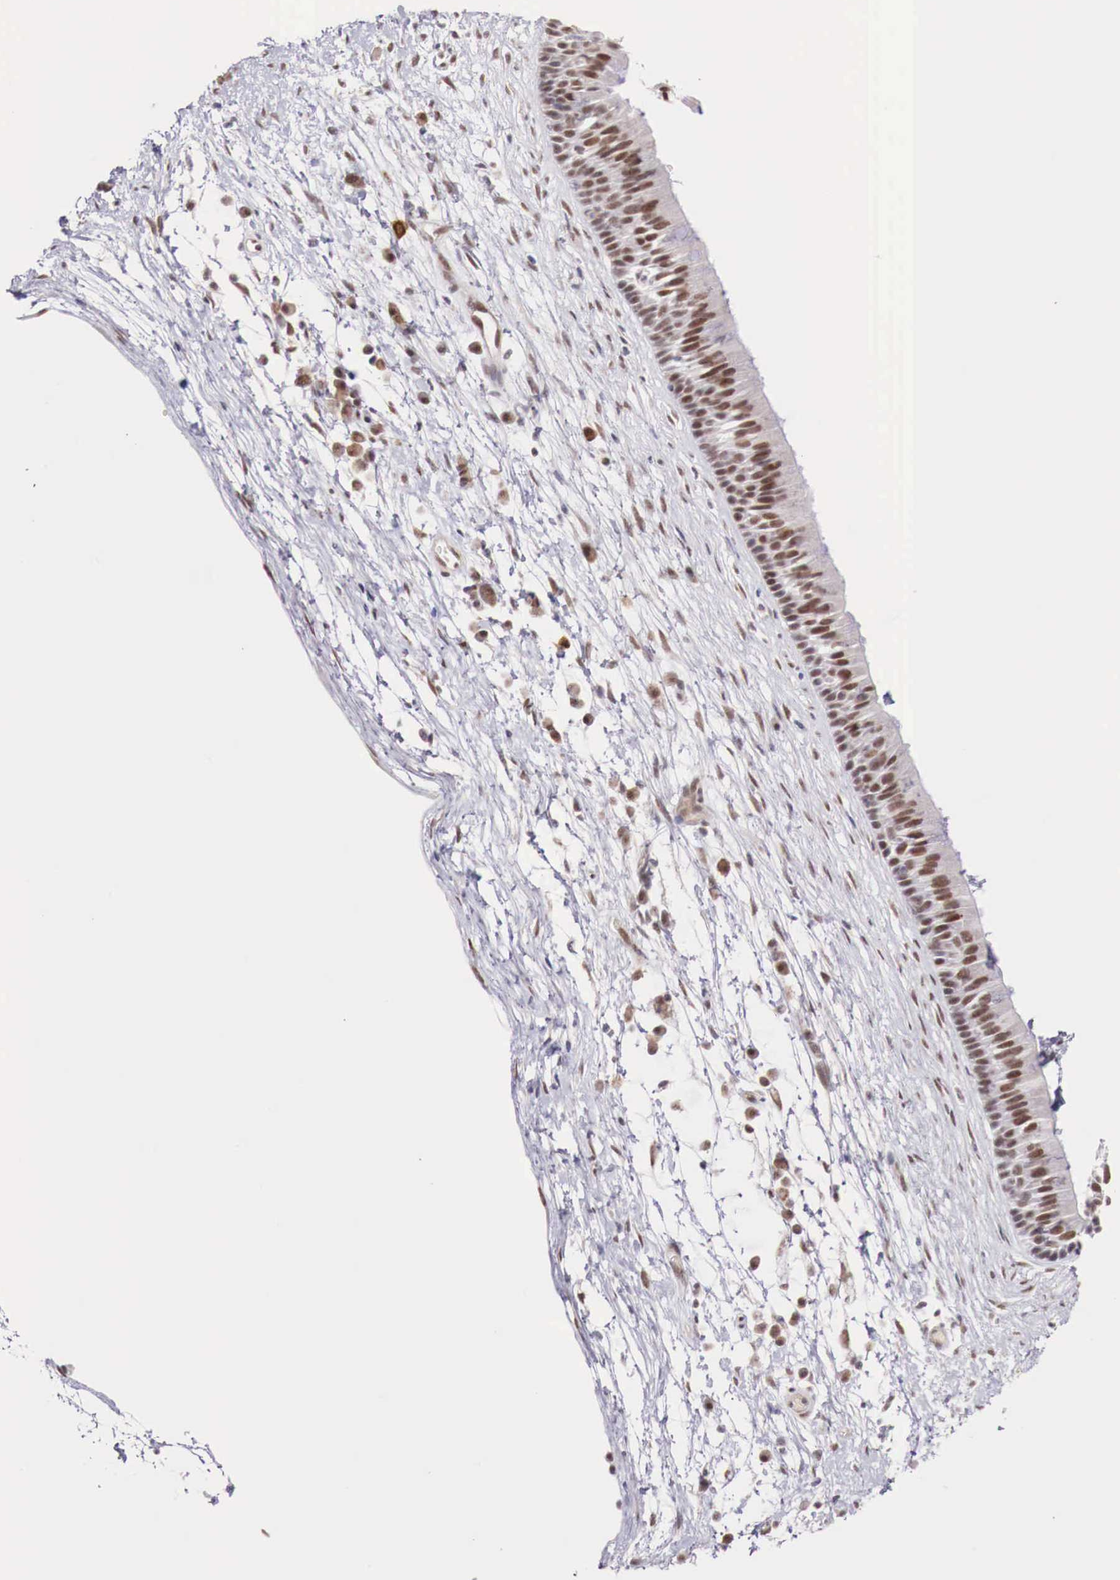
{"staining": {"intensity": "strong", "quantity": ">75%", "location": "nuclear"}, "tissue": "nasopharynx", "cell_type": "Respiratory epithelial cells", "image_type": "normal", "snomed": [{"axis": "morphology", "description": "Normal tissue, NOS"}, {"axis": "topography", "description": "Nasopharynx"}], "caption": "Strong nuclear protein positivity is appreciated in about >75% of respiratory epithelial cells in nasopharynx. The staining is performed using DAB brown chromogen to label protein expression. The nuclei are counter-stained blue using hematoxylin.", "gene": "FOXP2", "patient": {"sex": "male", "age": 13}}